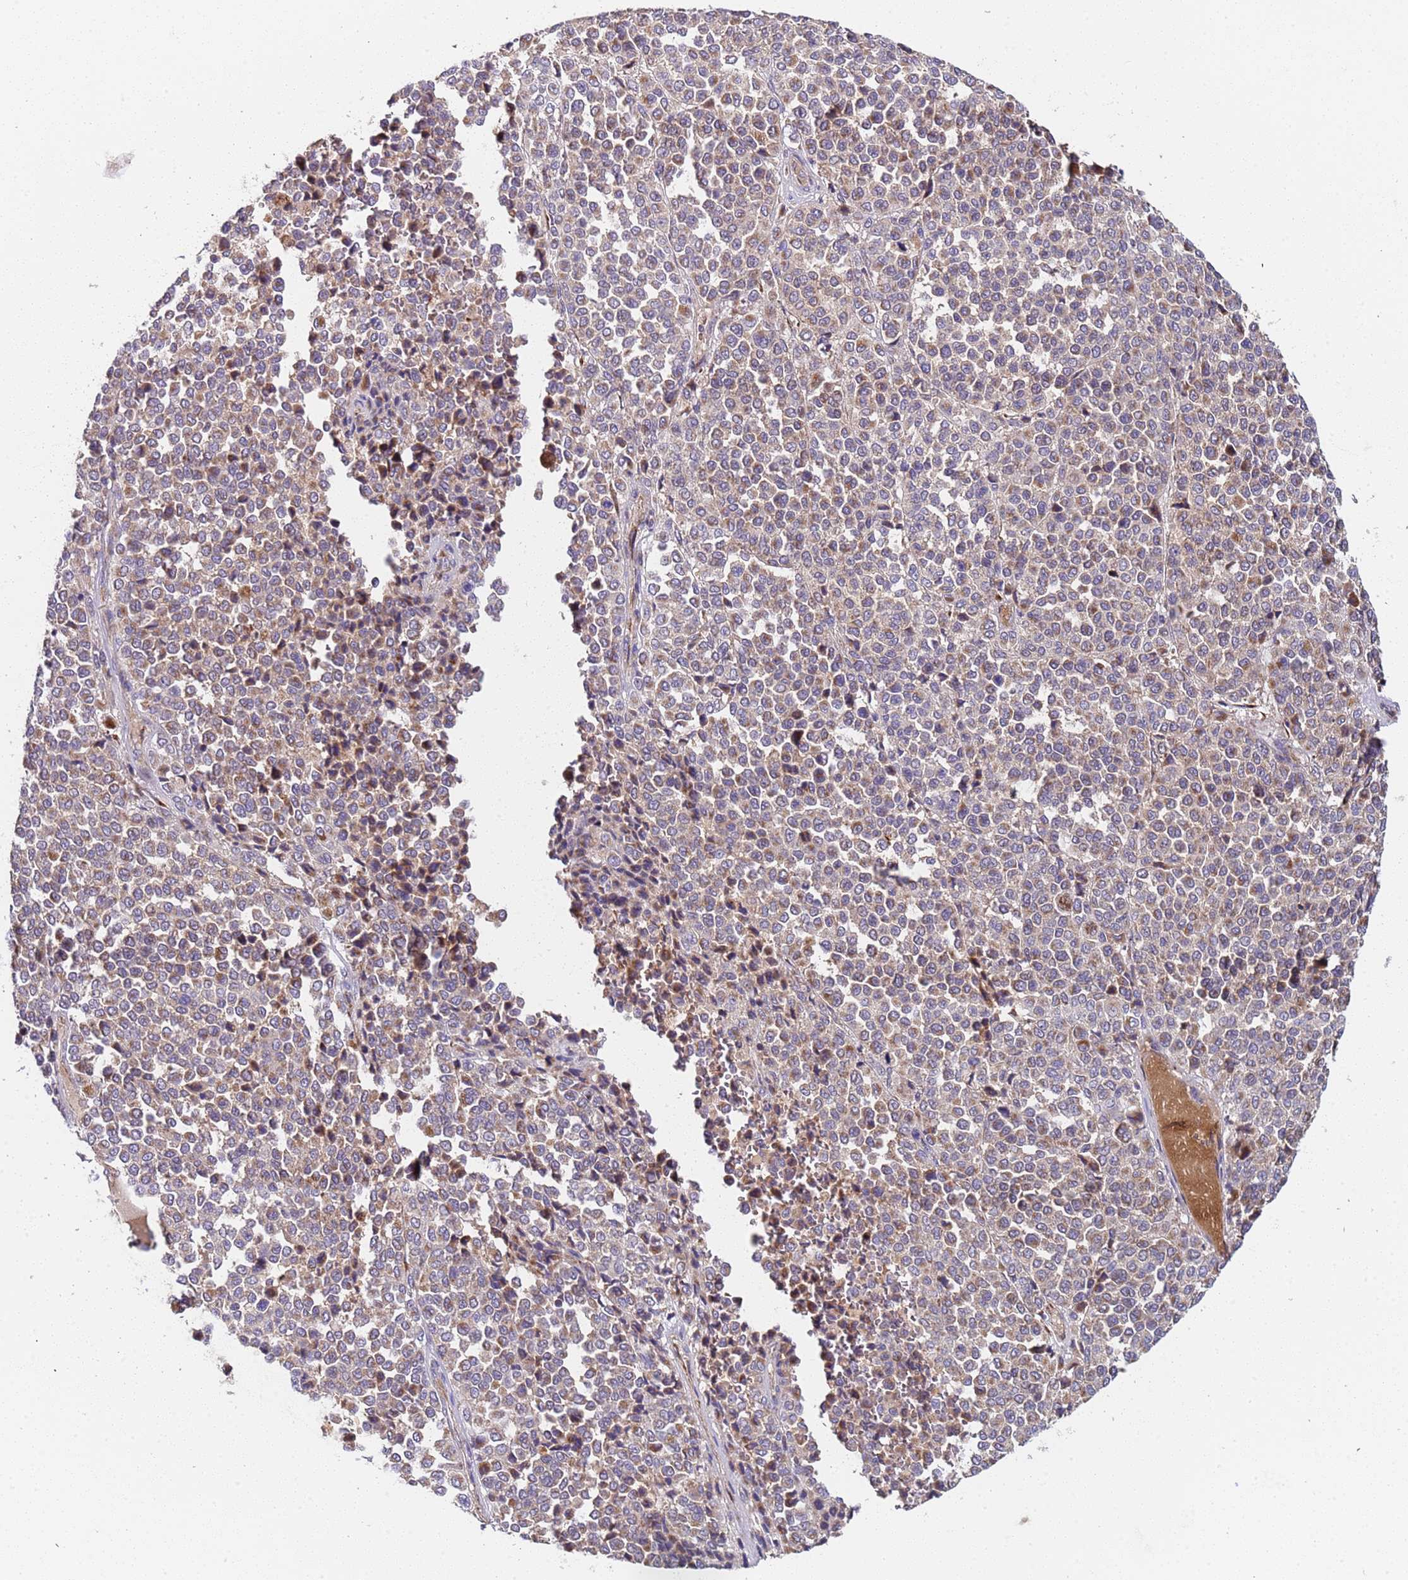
{"staining": {"intensity": "weak", "quantity": "25%-75%", "location": "cytoplasmic/membranous"}, "tissue": "melanoma", "cell_type": "Tumor cells", "image_type": "cancer", "snomed": [{"axis": "morphology", "description": "Malignant melanoma, Metastatic site"}, {"axis": "topography", "description": "Pancreas"}], "caption": "Immunohistochemical staining of human melanoma shows low levels of weak cytoplasmic/membranous positivity in about 25%-75% of tumor cells.", "gene": "TMEM126A", "patient": {"sex": "female", "age": 30}}